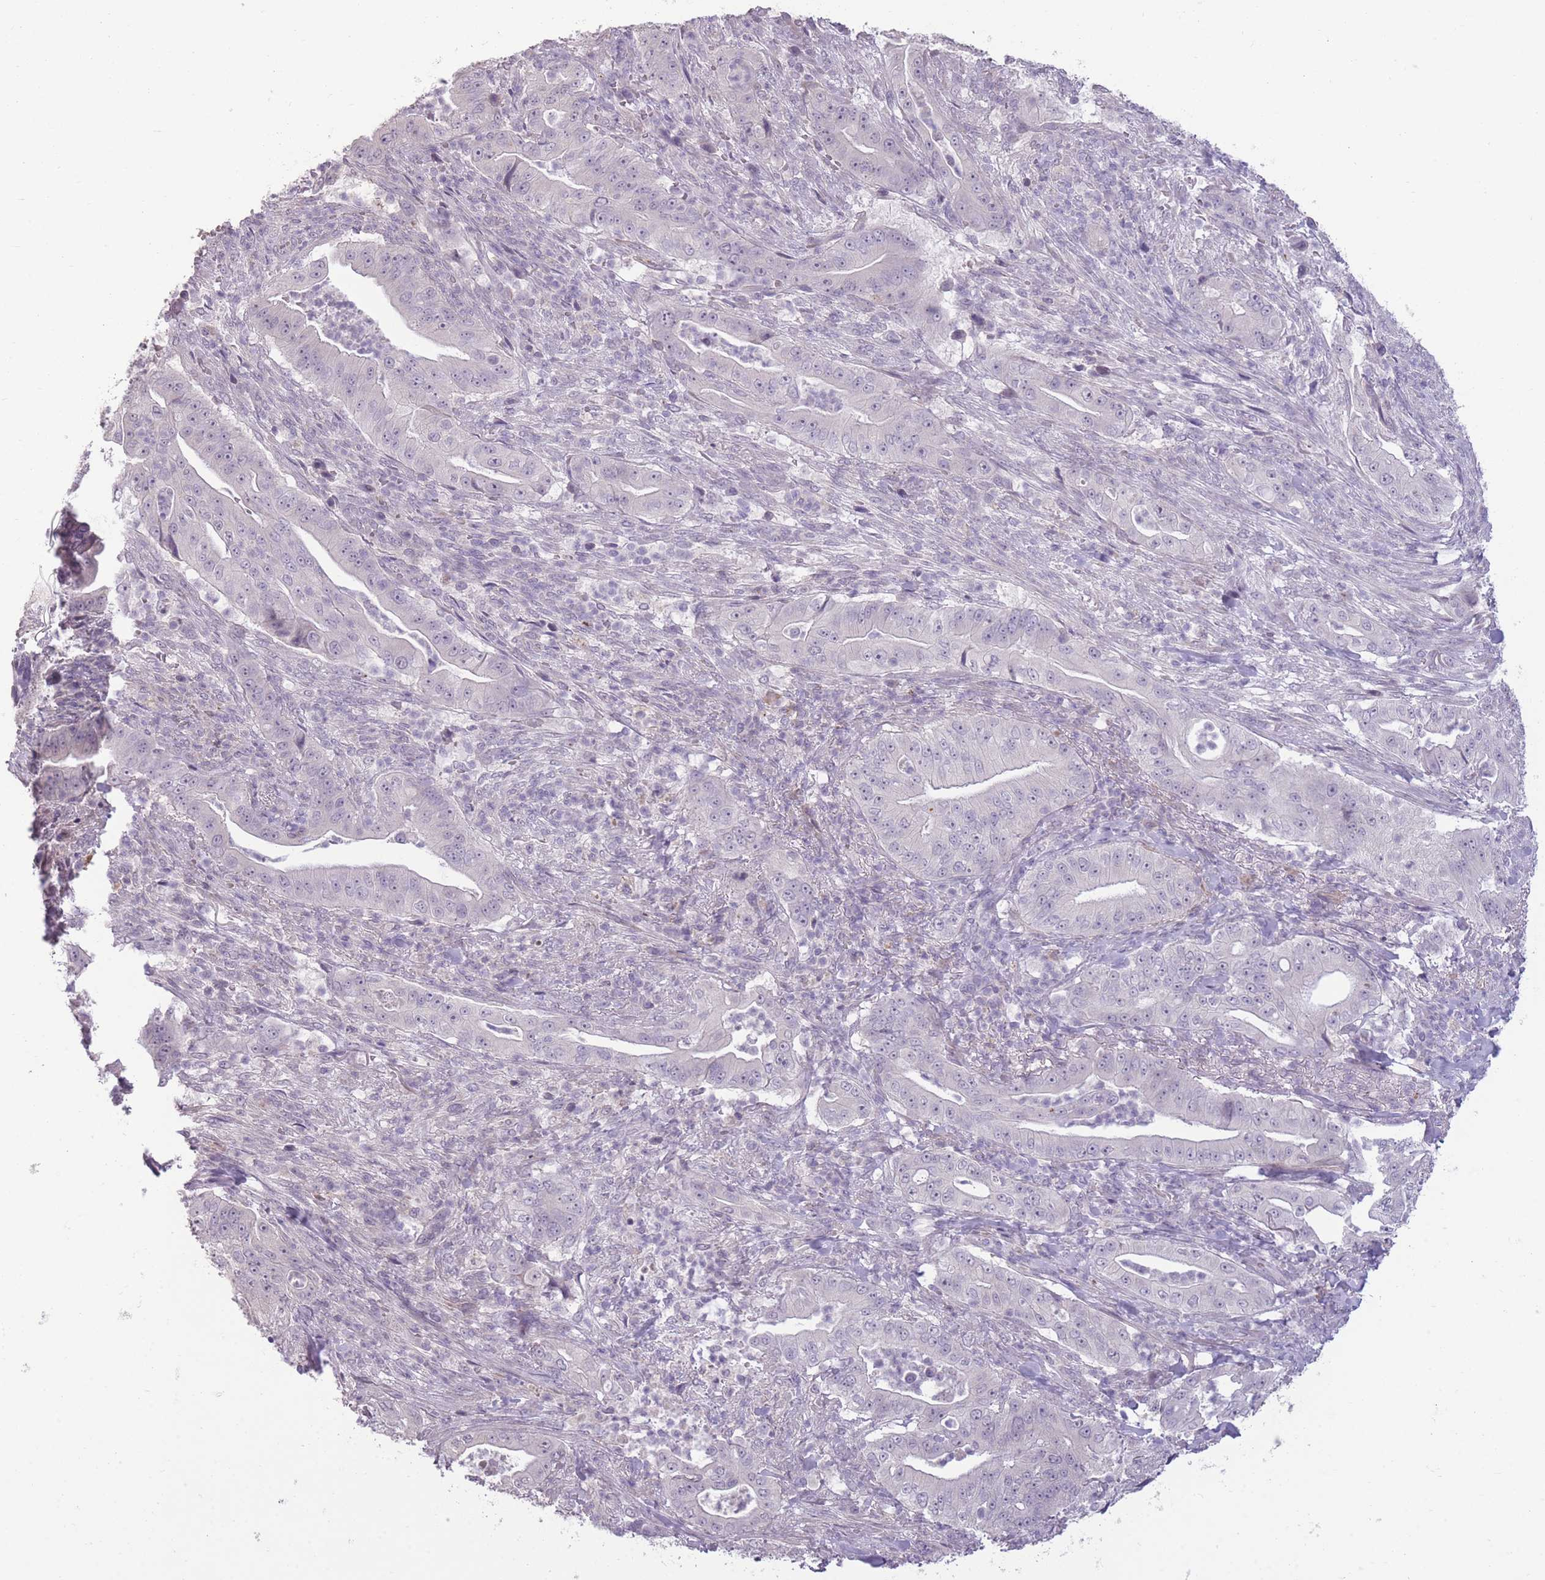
{"staining": {"intensity": "negative", "quantity": "none", "location": "none"}, "tissue": "pancreatic cancer", "cell_type": "Tumor cells", "image_type": "cancer", "snomed": [{"axis": "morphology", "description": "Adenocarcinoma, NOS"}, {"axis": "topography", "description": "Pancreas"}], "caption": "An image of human pancreatic adenocarcinoma is negative for staining in tumor cells. (DAB IHC, high magnification).", "gene": "ZBTB24", "patient": {"sex": "male", "age": 71}}